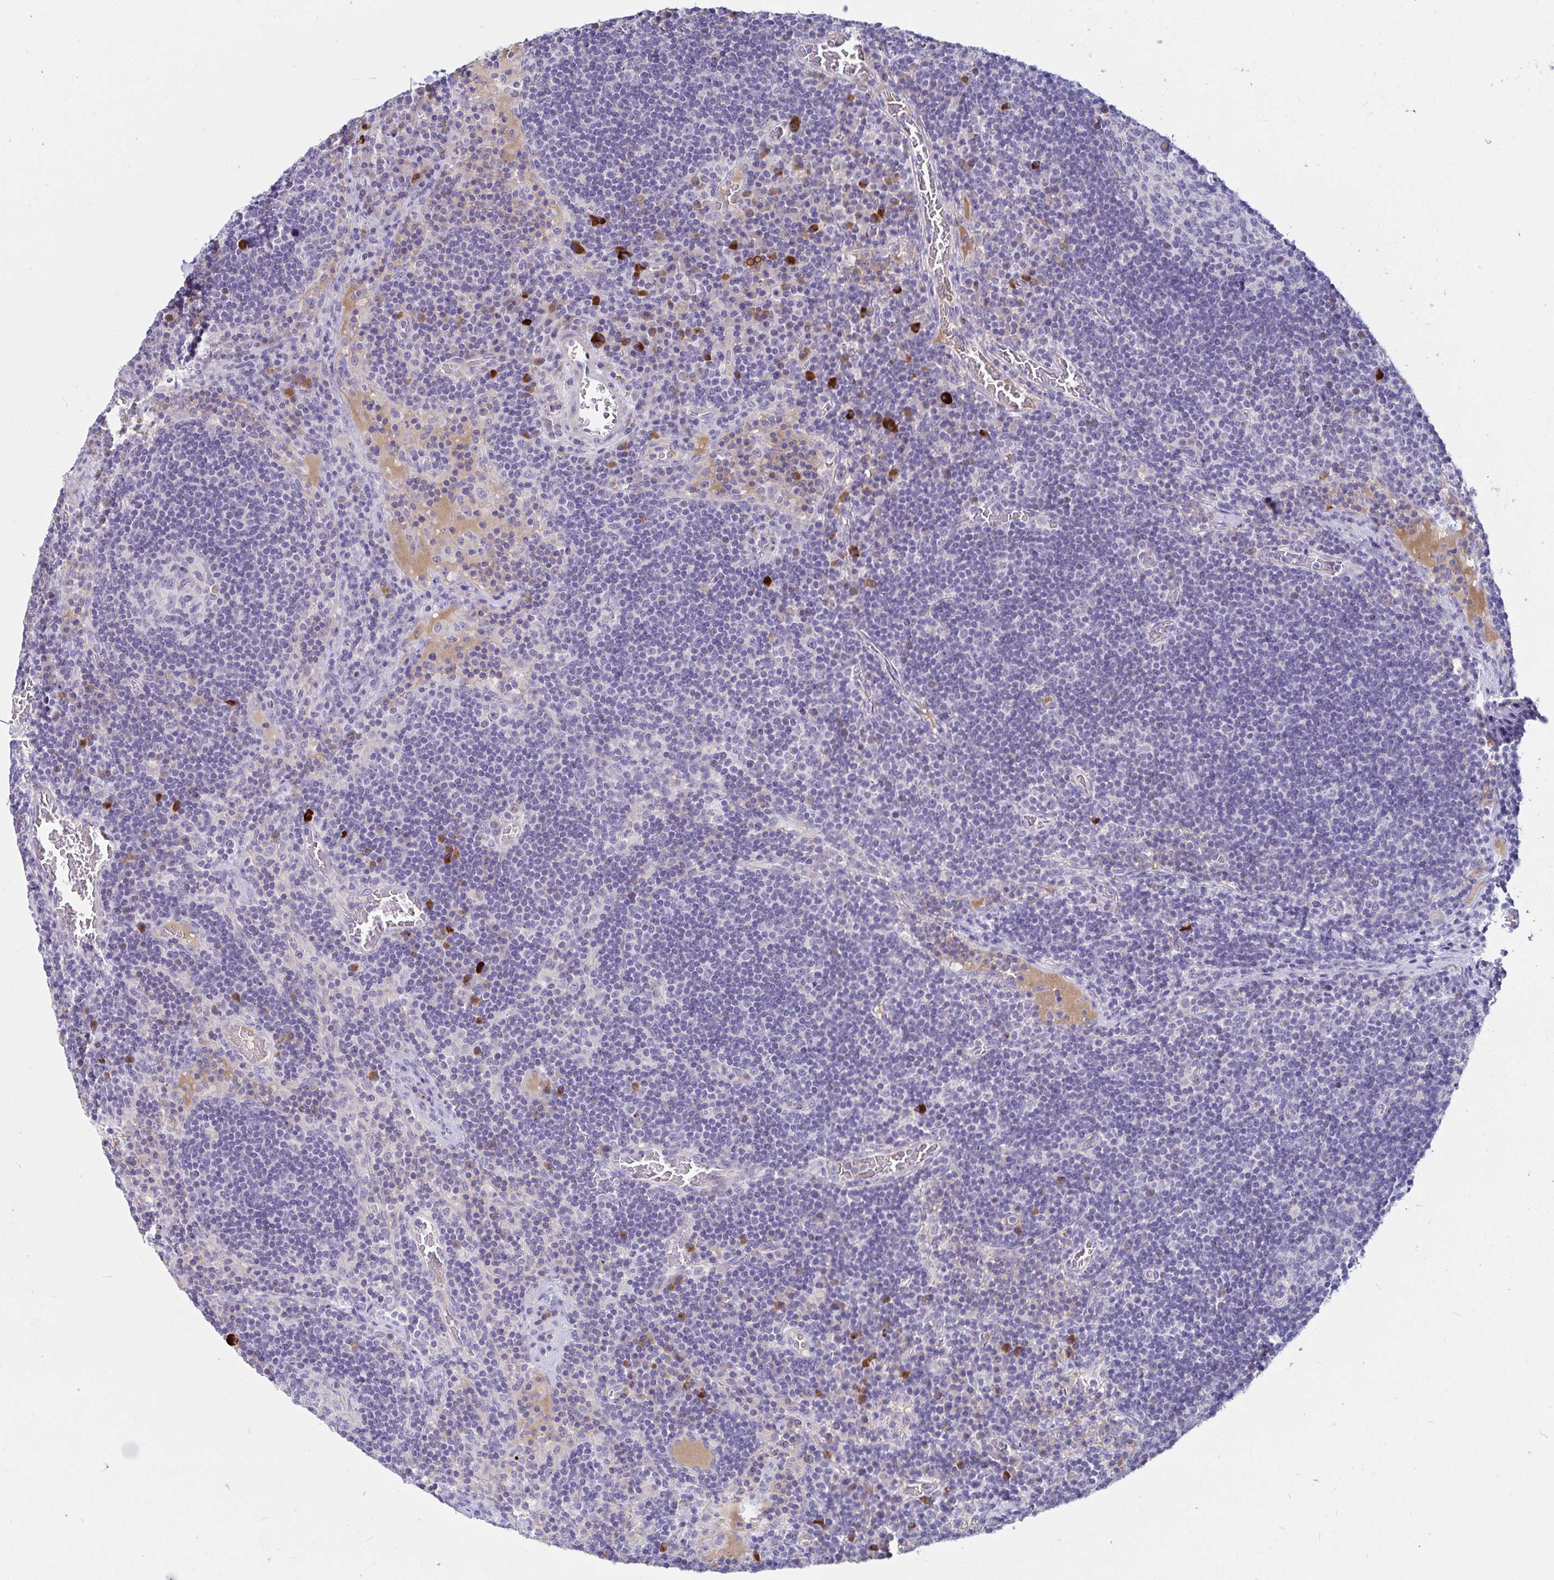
{"staining": {"intensity": "negative", "quantity": "none", "location": "none"}, "tissue": "lymph node", "cell_type": "Germinal center cells", "image_type": "normal", "snomed": [{"axis": "morphology", "description": "Normal tissue, NOS"}, {"axis": "topography", "description": "Lymph node"}], "caption": "The immunohistochemistry histopathology image has no significant staining in germinal center cells of lymph node. The staining was performed using DAB (3,3'-diaminobenzidine) to visualize the protein expression in brown, while the nuclei were stained in blue with hematoxylin (Magnification: 20x).", "gene": "C4orf17", "patient": {"sex": "male", "age": 67}}